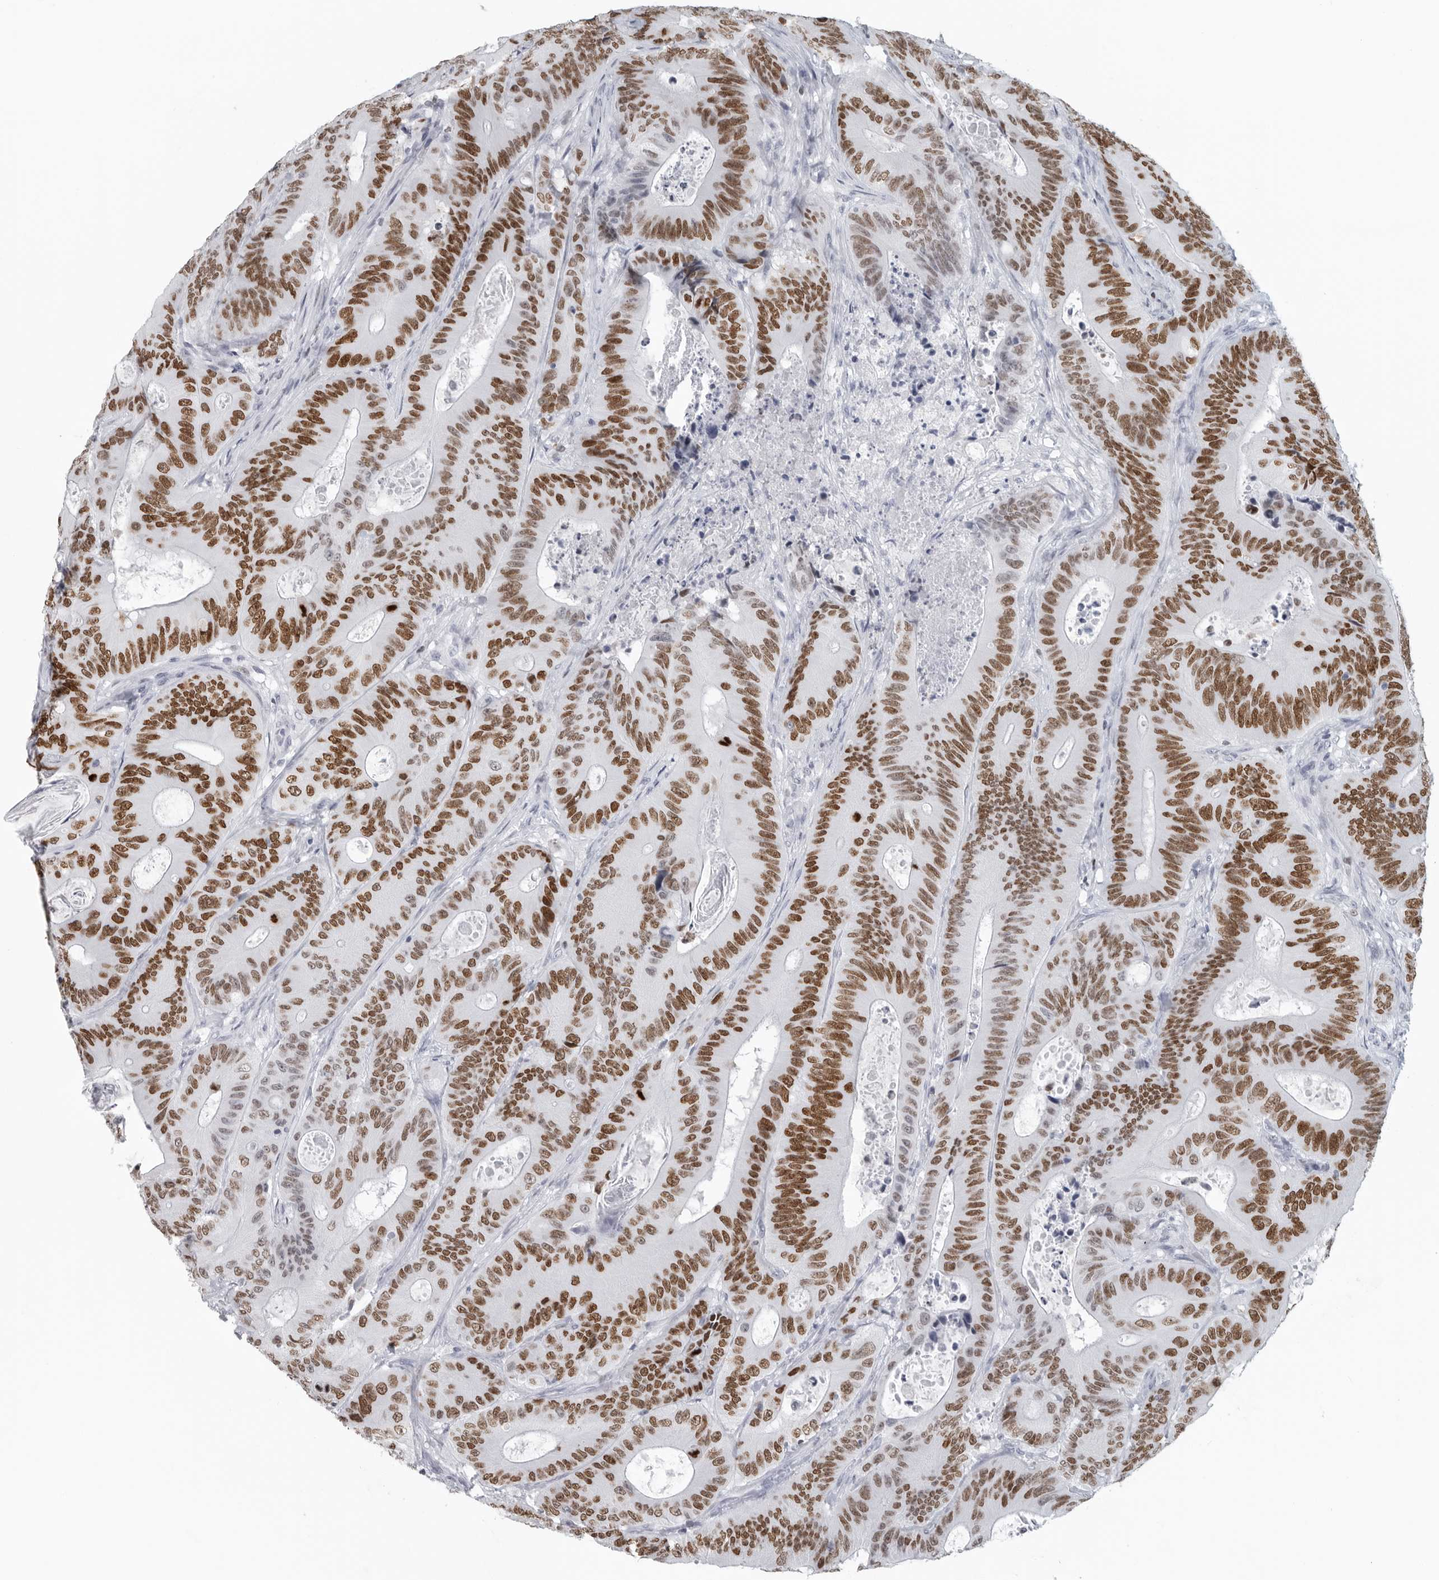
{"staining": {"intensity": "strong", "quantity": ">75%", "location": "nuclear"}, "tissue": "colorectal cancer", "cell_type": "Tumor cells", "image_type": "cancer", "snomed": [{"axis": "morphology", "description": "Adenocarcinoma, NOS"}, {"axis": "topography", "description": "Colon"}], "caption": "Immunohistochemistry staining of colorectal cancer (adenocarcinoma), which displays high levels of strong nuclear positivity in approximately >75% of tumor cells indicating strong nuclear protein staining. The staining was performed using DAB (brown) for protein detection and nuclei were counterstained in hematoxylin (blue).", "gene": "SATB2", "patient": {"sex": "male", "age": 83}}